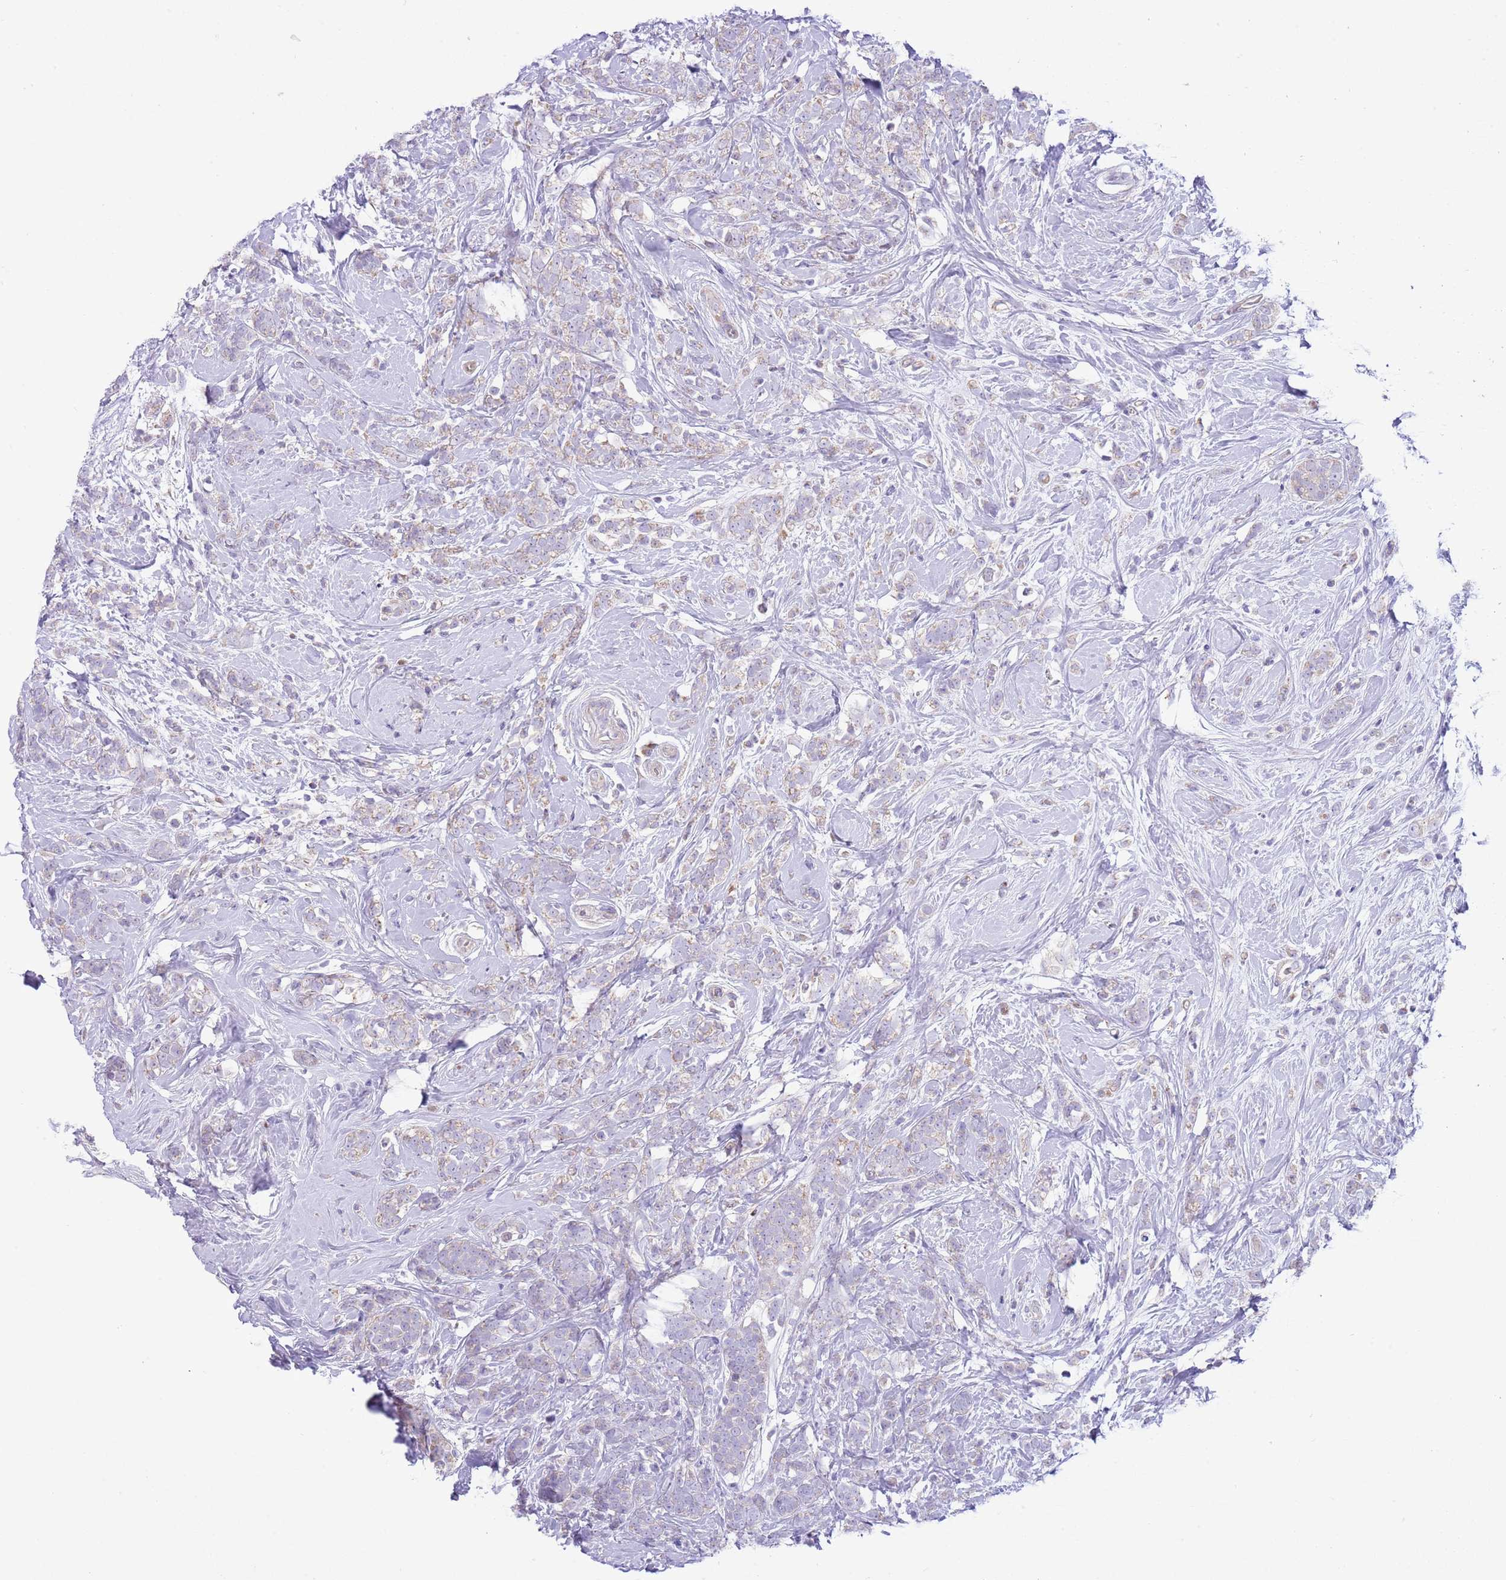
{"staining": {"intensity": "negative", "quantity": "none", "location": "none"}, "tissue": "breast cancer", "cell_type": "Tumor cells", "image_type": "cancer", "snomed": [{"axis": "morphology", "description": "Lobular carcinoma"}, {"axis": "topography", "description": "Breast"}], "caption": "The IHC micrograph has no significant expression in tumor cells of breast lobular carcinoma tissue. Nuclei are stained in blue.", "gene": "OAZ2", "patient": {"sex": "female", "age": 58}}